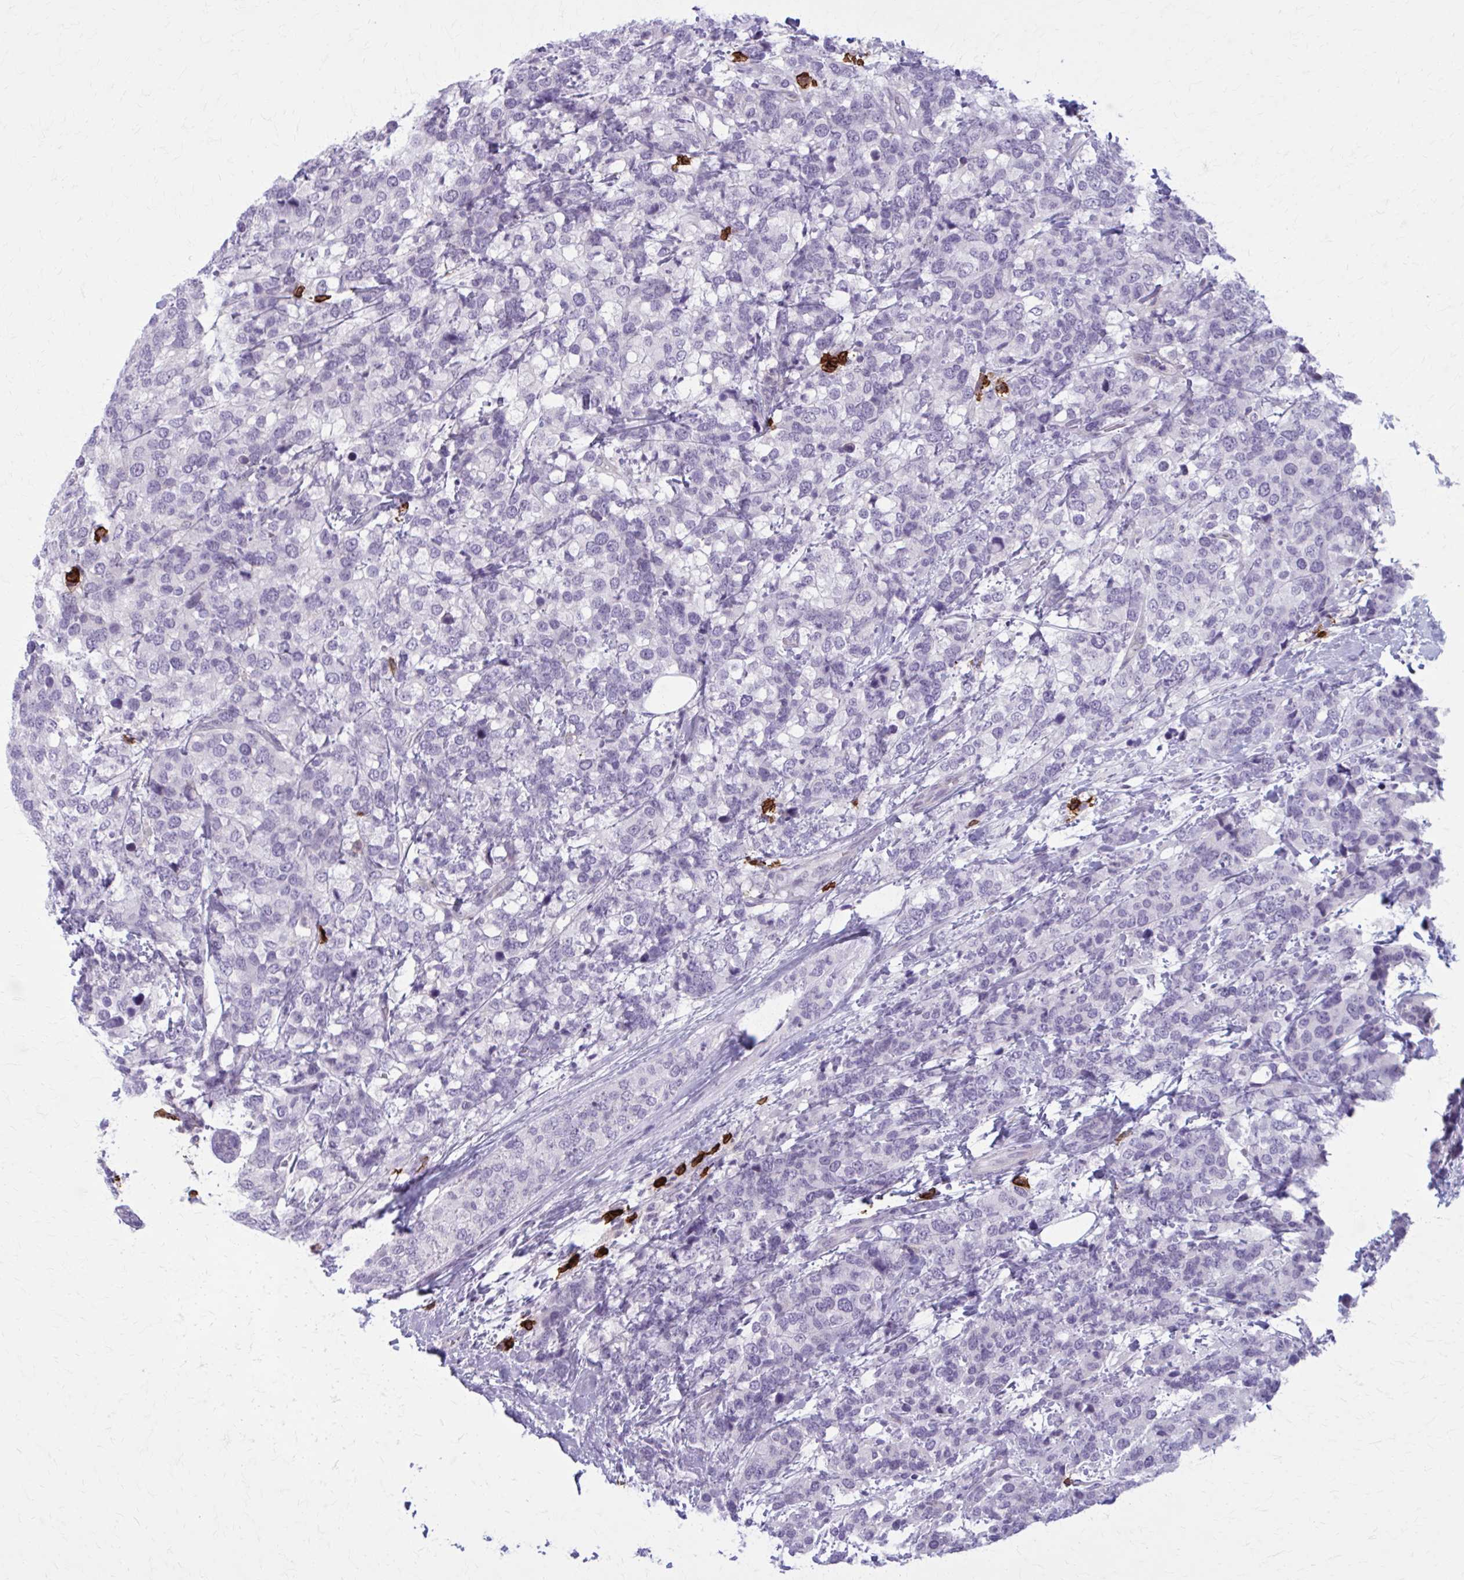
{"staining": {"intensity": "negative", "quantity": "none", "location": "none"}, "tissue": "breast cancer", "cell_type": "Tumor cells", "image_type": "cancer", "snomed": [{"axis": "morphology", "description": "Lobular carcinoma"}, {"axis": "topography", "description": "Breast"}], "caption": "High magnification brightfield microscopy of breast cancer stained with DAB (brown) and counterstained with hematoxylin (blue): tumor cells show no significant positivity.", "gene": "CD38", "patient": {"sex": "female", "age": 59}}